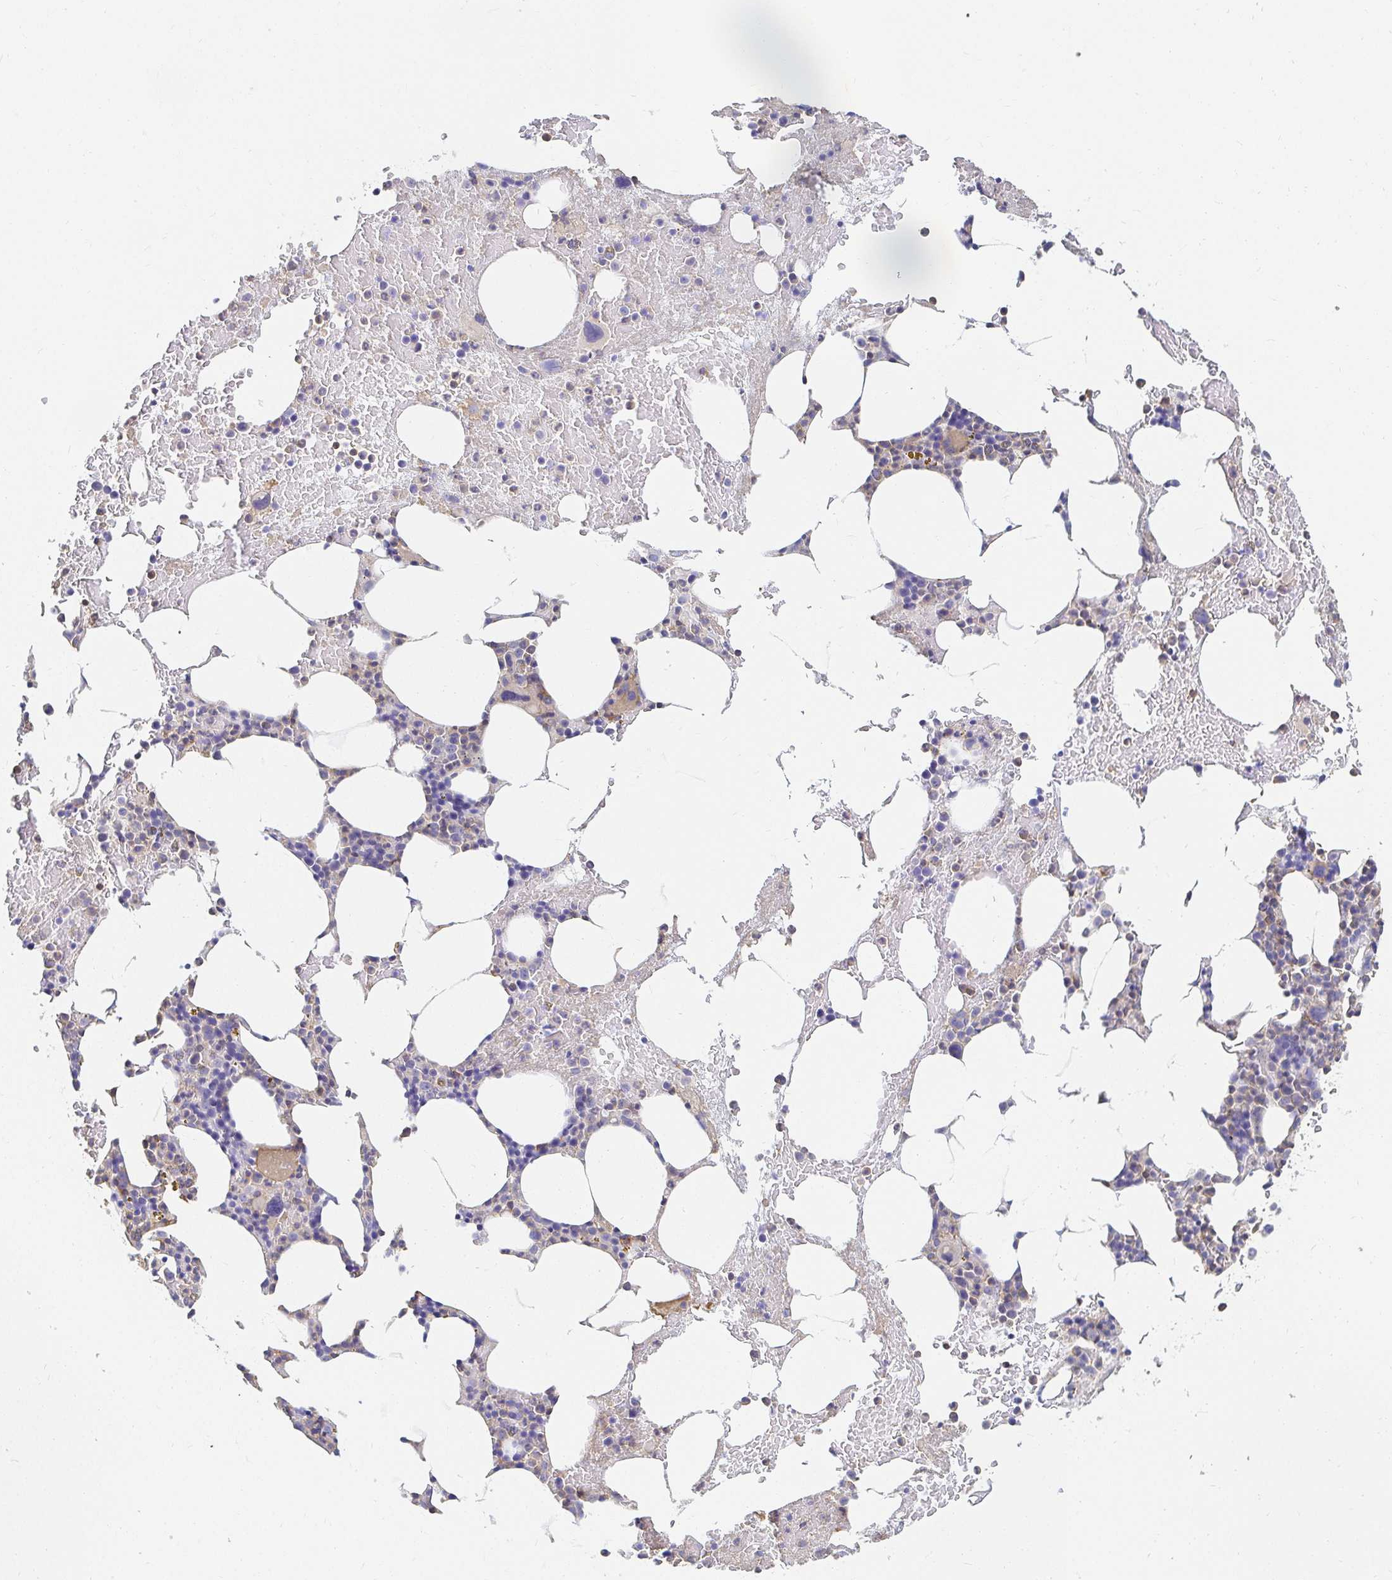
{"staining": {"intensity": "weak", "quantity": "<25%", "location": "cytoplasmic/membranous"}, "tissue": "bone marrow", "cell_type": "Hematopoietic cells", "image_type": "normal", "snomed": [{"axis": "morphology", "description": "Normal tissue, NOS"}, {"axis": "topography", "description": "Bone marrow"}], "caption": "This is an immunohistochemistry histopathology image of unremarkable human bone marrow. There is no staining in hematopoietic cells.", "gene": "TSPAN19", "patient": {"sex": "female", "age": 62}}